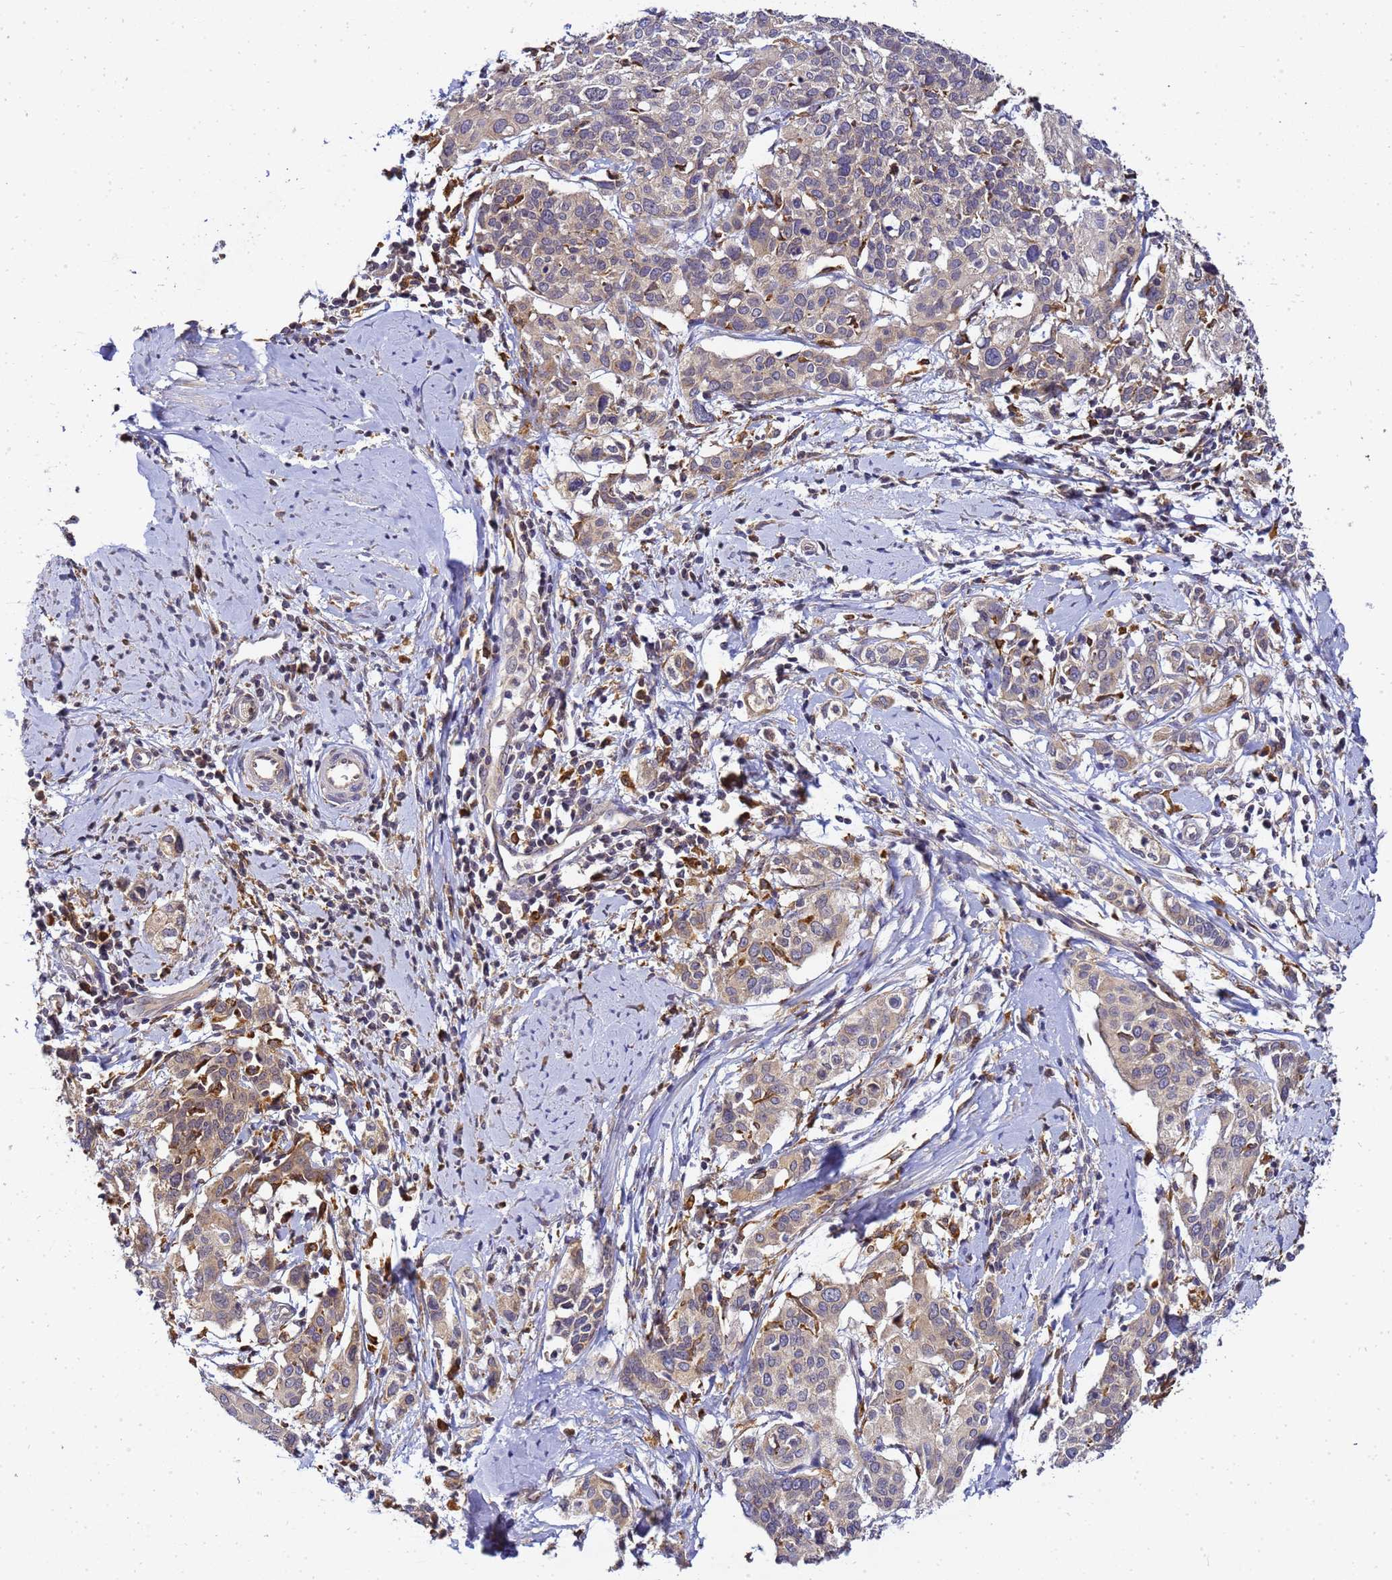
{"staining": {"intensity": "weak", "quantity": ">75%", "location": "cytoplasmic/membranous"}, "tissue": "cervical cancer", "cell_type": "Tumor cells", "image_type": "cancer", "snomed": [{"axis": "morphology", "description": "Squamous cell carcinoma, NOS"}, {"axis": "topography", "description": "Cervix"}], "caption": "This photomicrograph exhibits IHC staining of human squamous cell carcinoma (cervical), with low weak cytoplasmic/membranous expression in about >75% of tumor cells.", "gene": "ADPGK", "patient": {"sex": "female", "age": 44}}